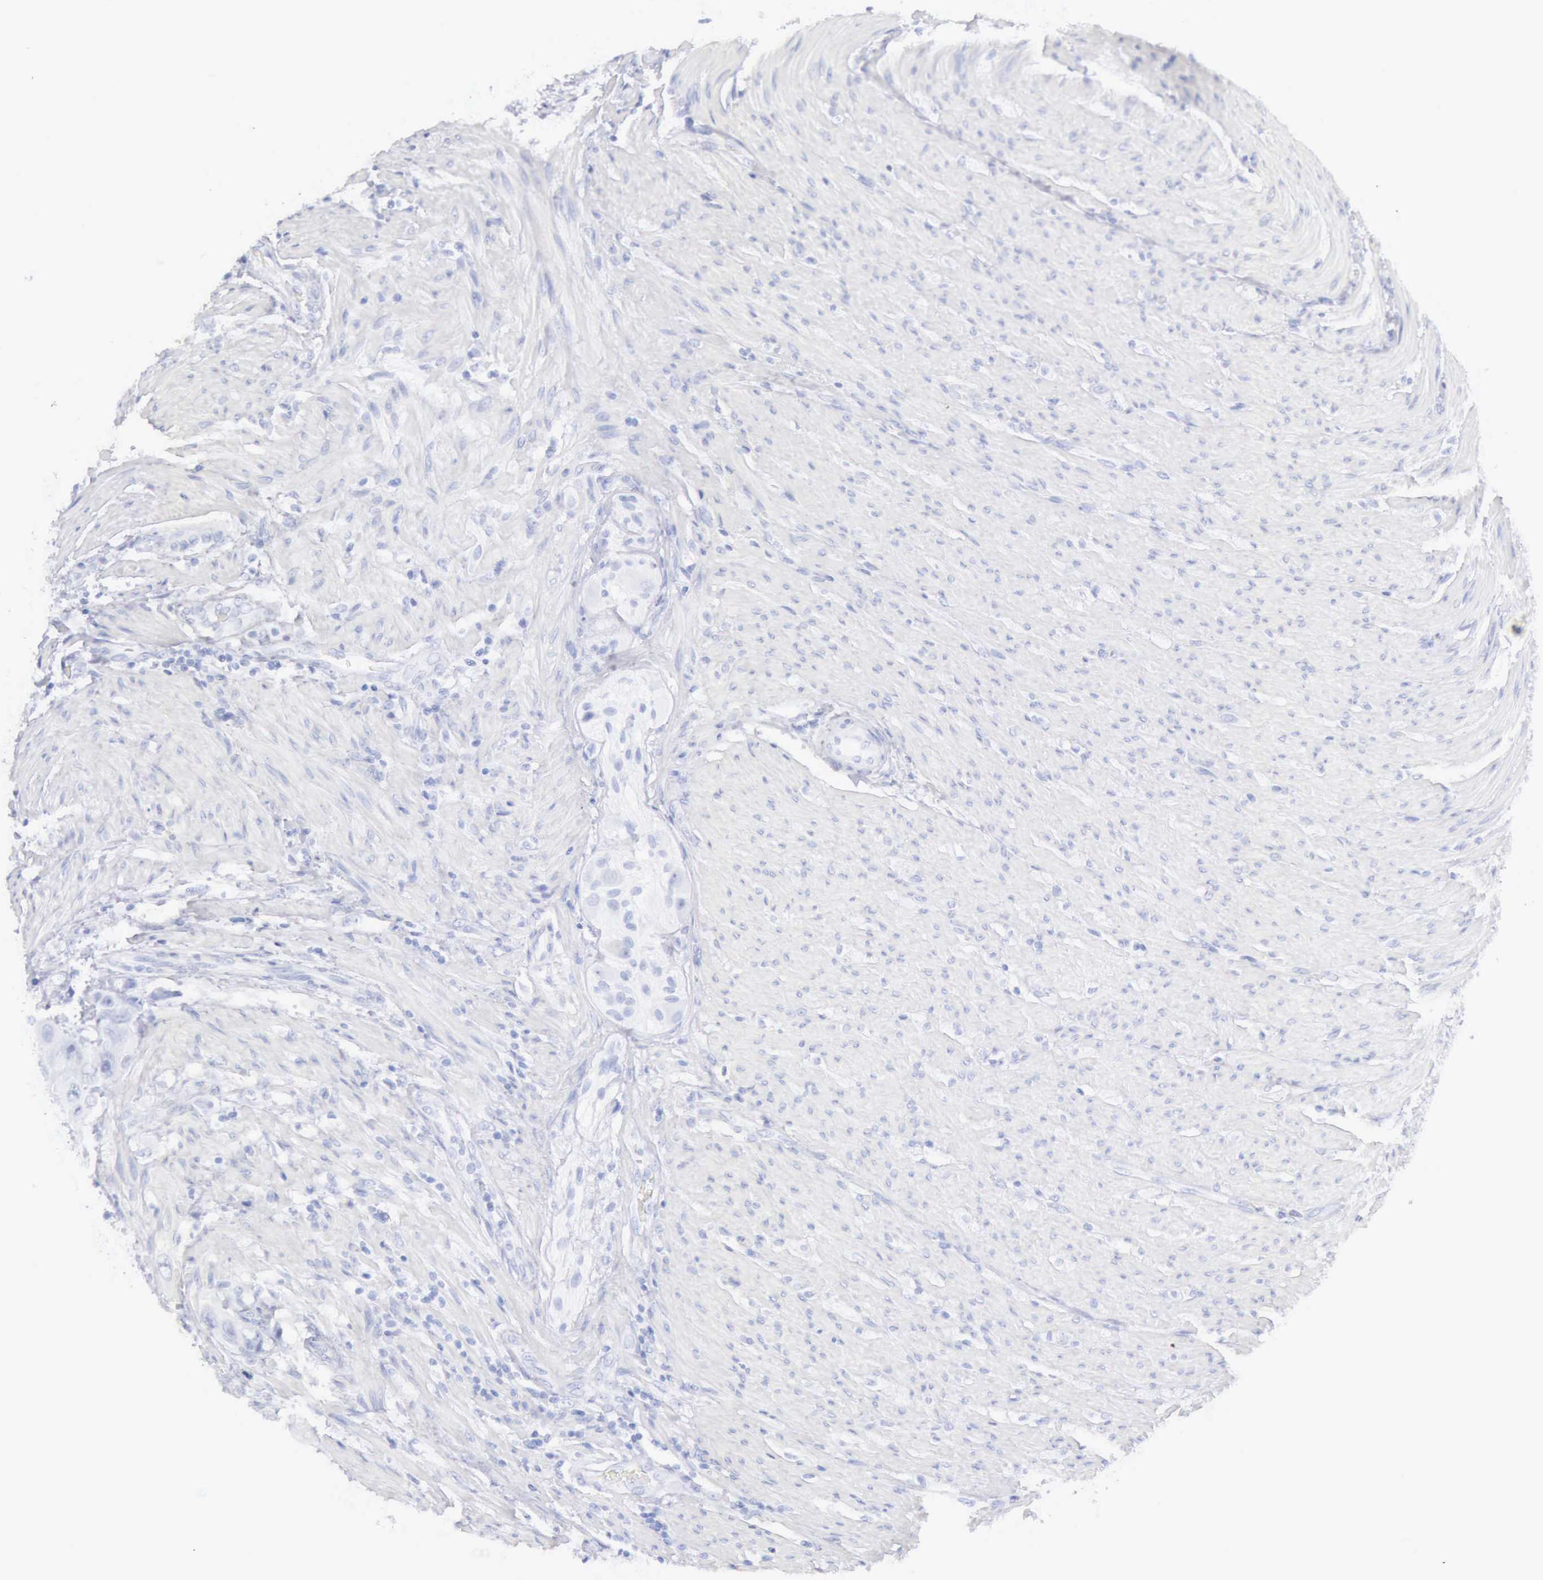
{"staining": {"intensity": "negative", "quantity": "none", "location": "none"}, "tissue": "colorectal cancer", "cell_type": "Tumor cells", "image_type": "cancer", "snomed": [{"axis": "morphology", "description": "Adenocarcinoma, NOS"}, {"axis": "topography", "description": "Colon"}], "caption": "A micrograph of colorectal cancer stained for a protein shows no brown staining in tumor cells.", "gene": "KRT5", "patient": {"sex": "female", "age": 46}}